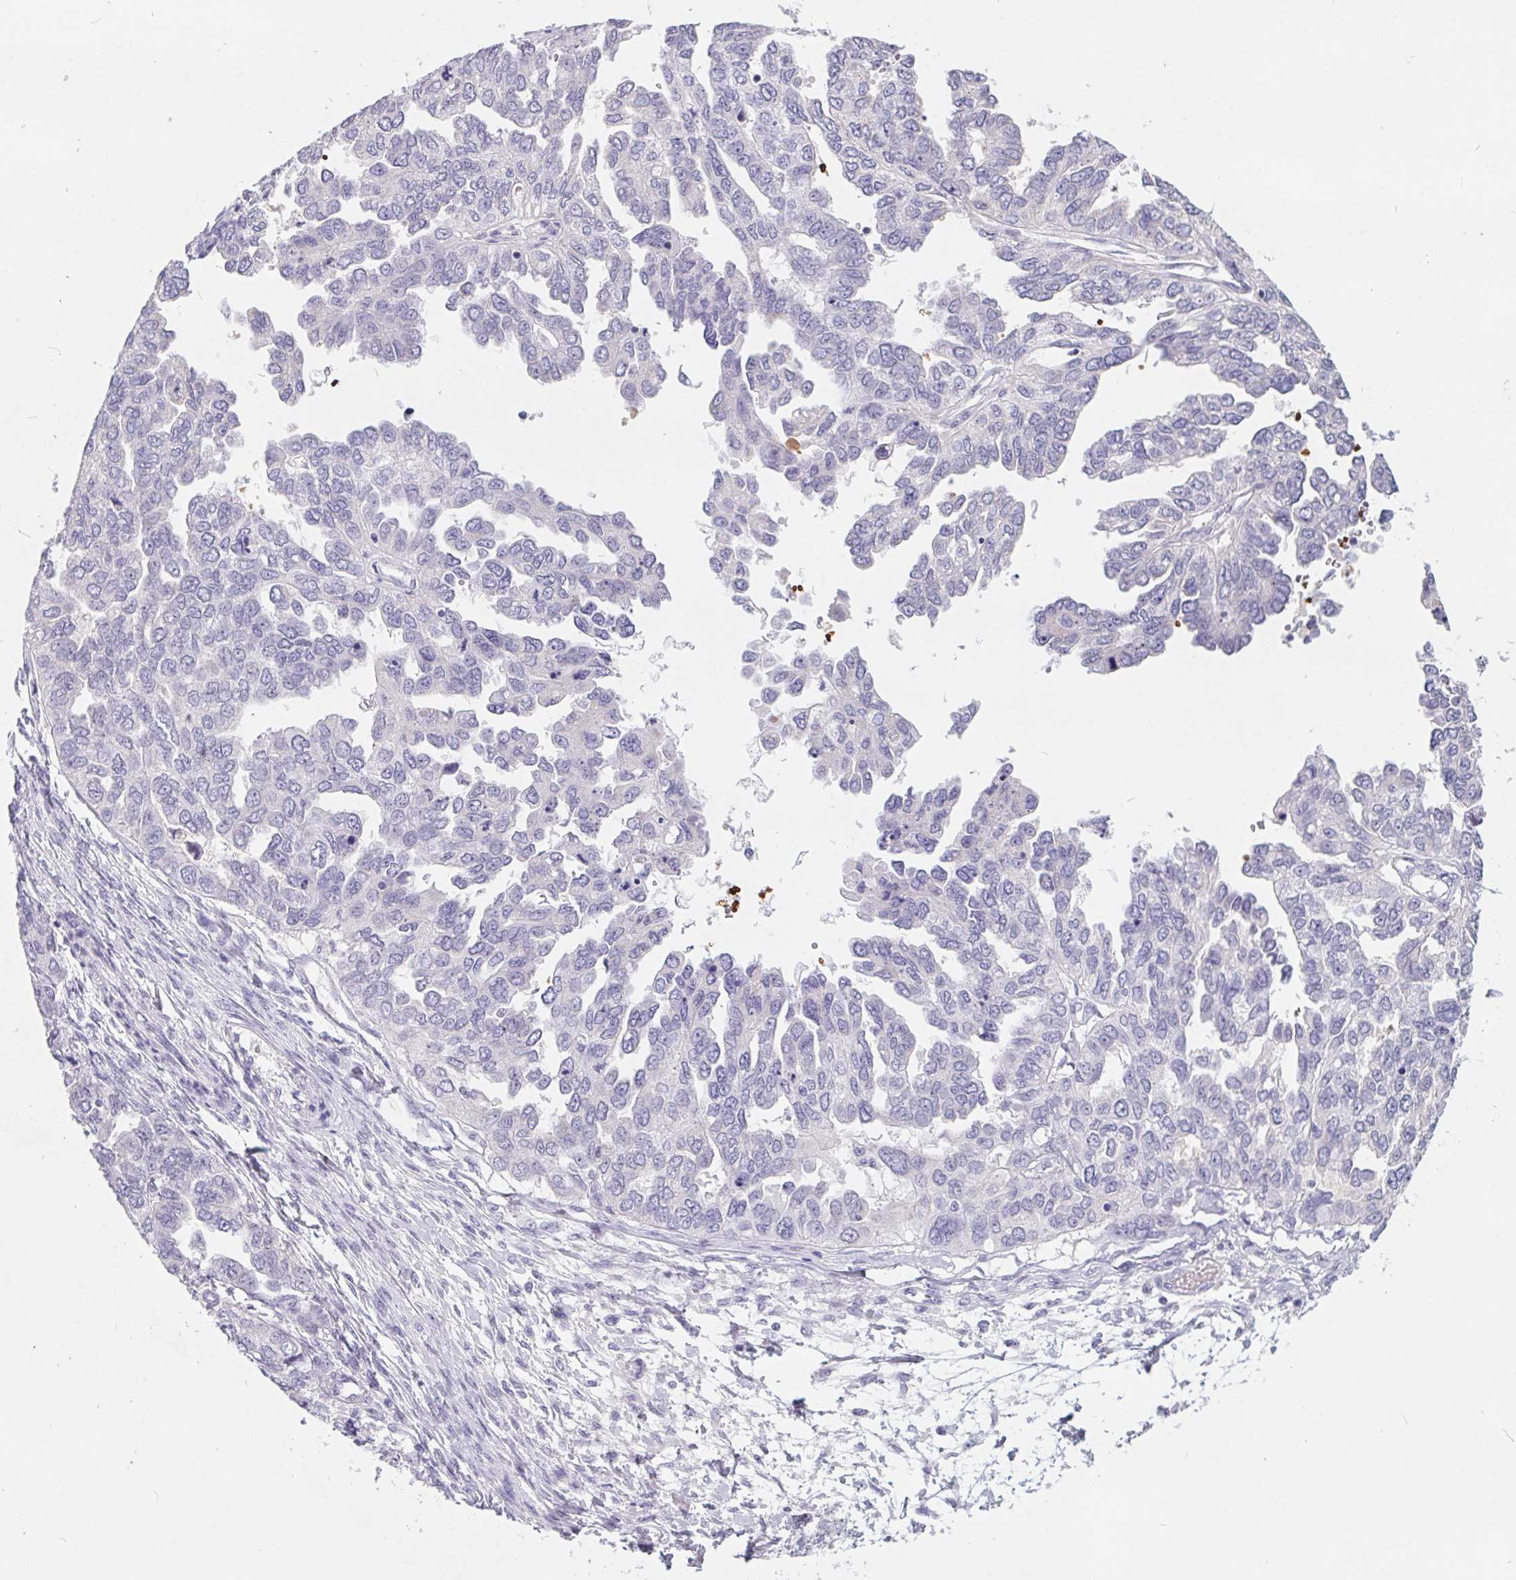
{"staining": {"intensity": "negative", "quantity": "none", "location": "none"}, "tissue": "ovarian cancer", "cell_type": "Tumor cells", "image_type": "cancer", "snomed": [{"axis": "morphology", "description": "Cystadenocarcinoma, serous, NOS"}, {"axis": "topography", "description": "Ovary"}], "caption": "Human serous cystadenocarcinoma (ovarian) stained for a protein using IHC displays no expression in tumor cells.", "gene": "FDX1", "patient": {"sex": "female", "age": 53}}